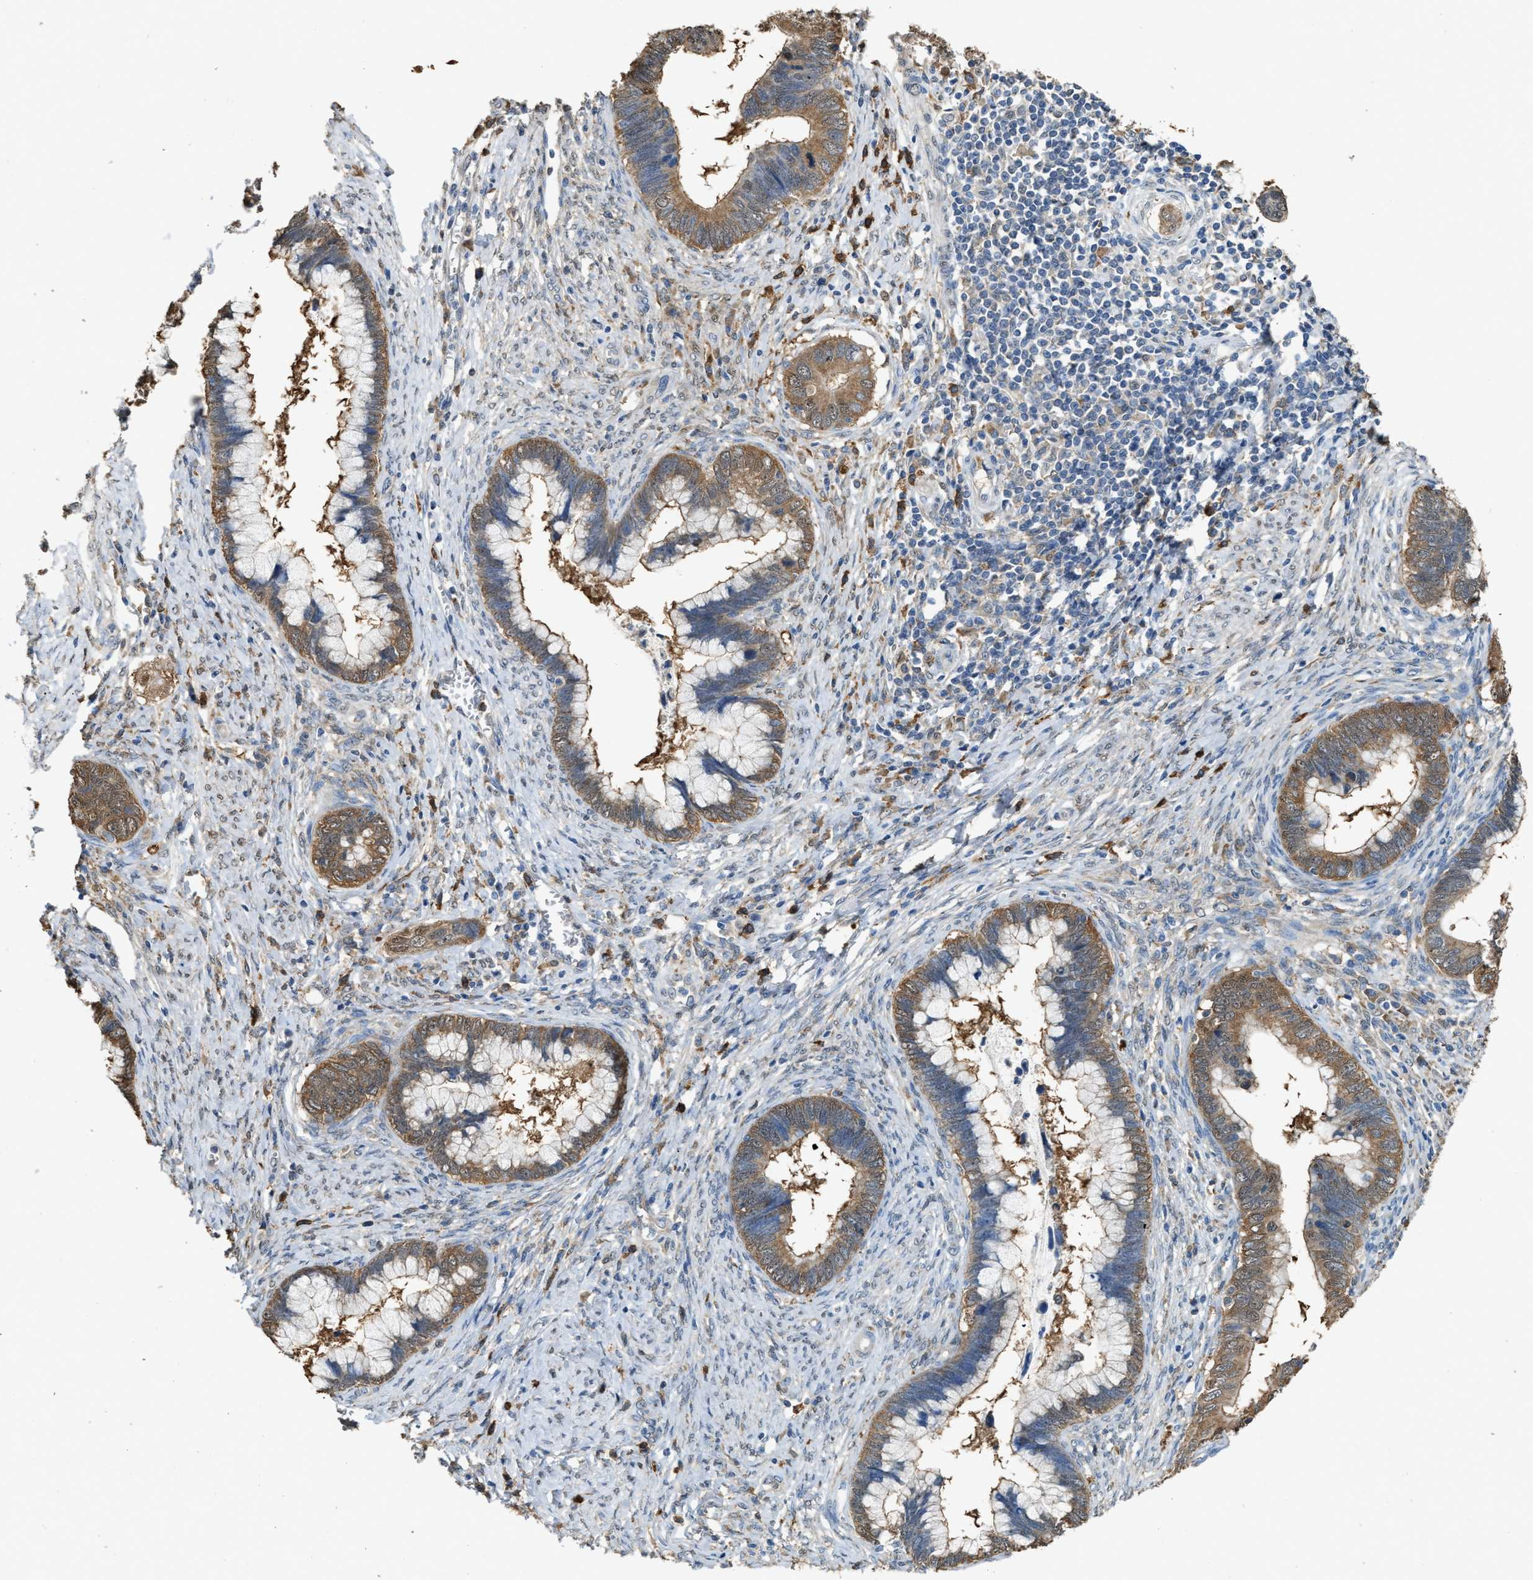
{"staining": {"intensity": "moderate", "quantity": ">75%", "location": "cytoplasmic/membranous"}, "tissue": "cervical cancer", "cell_type": "Tumor cells", "image_type": "cancer", "snomed": [{"axis": "morphology", "description": "Adenocarcinoma, NOS"}, {"axis": "topography", "description": "Cervix"}], "caption": "Immunohistochemistry of human cervical cancer exhibits medium levels of moderate cytoplasmic/membranous staining in about >75% of tumor cells. The protein of interest is shown in brown color, while the nuclei are stained blue.", "gene": "GCN1", "patient": {"sex": "female", "age": 44}}